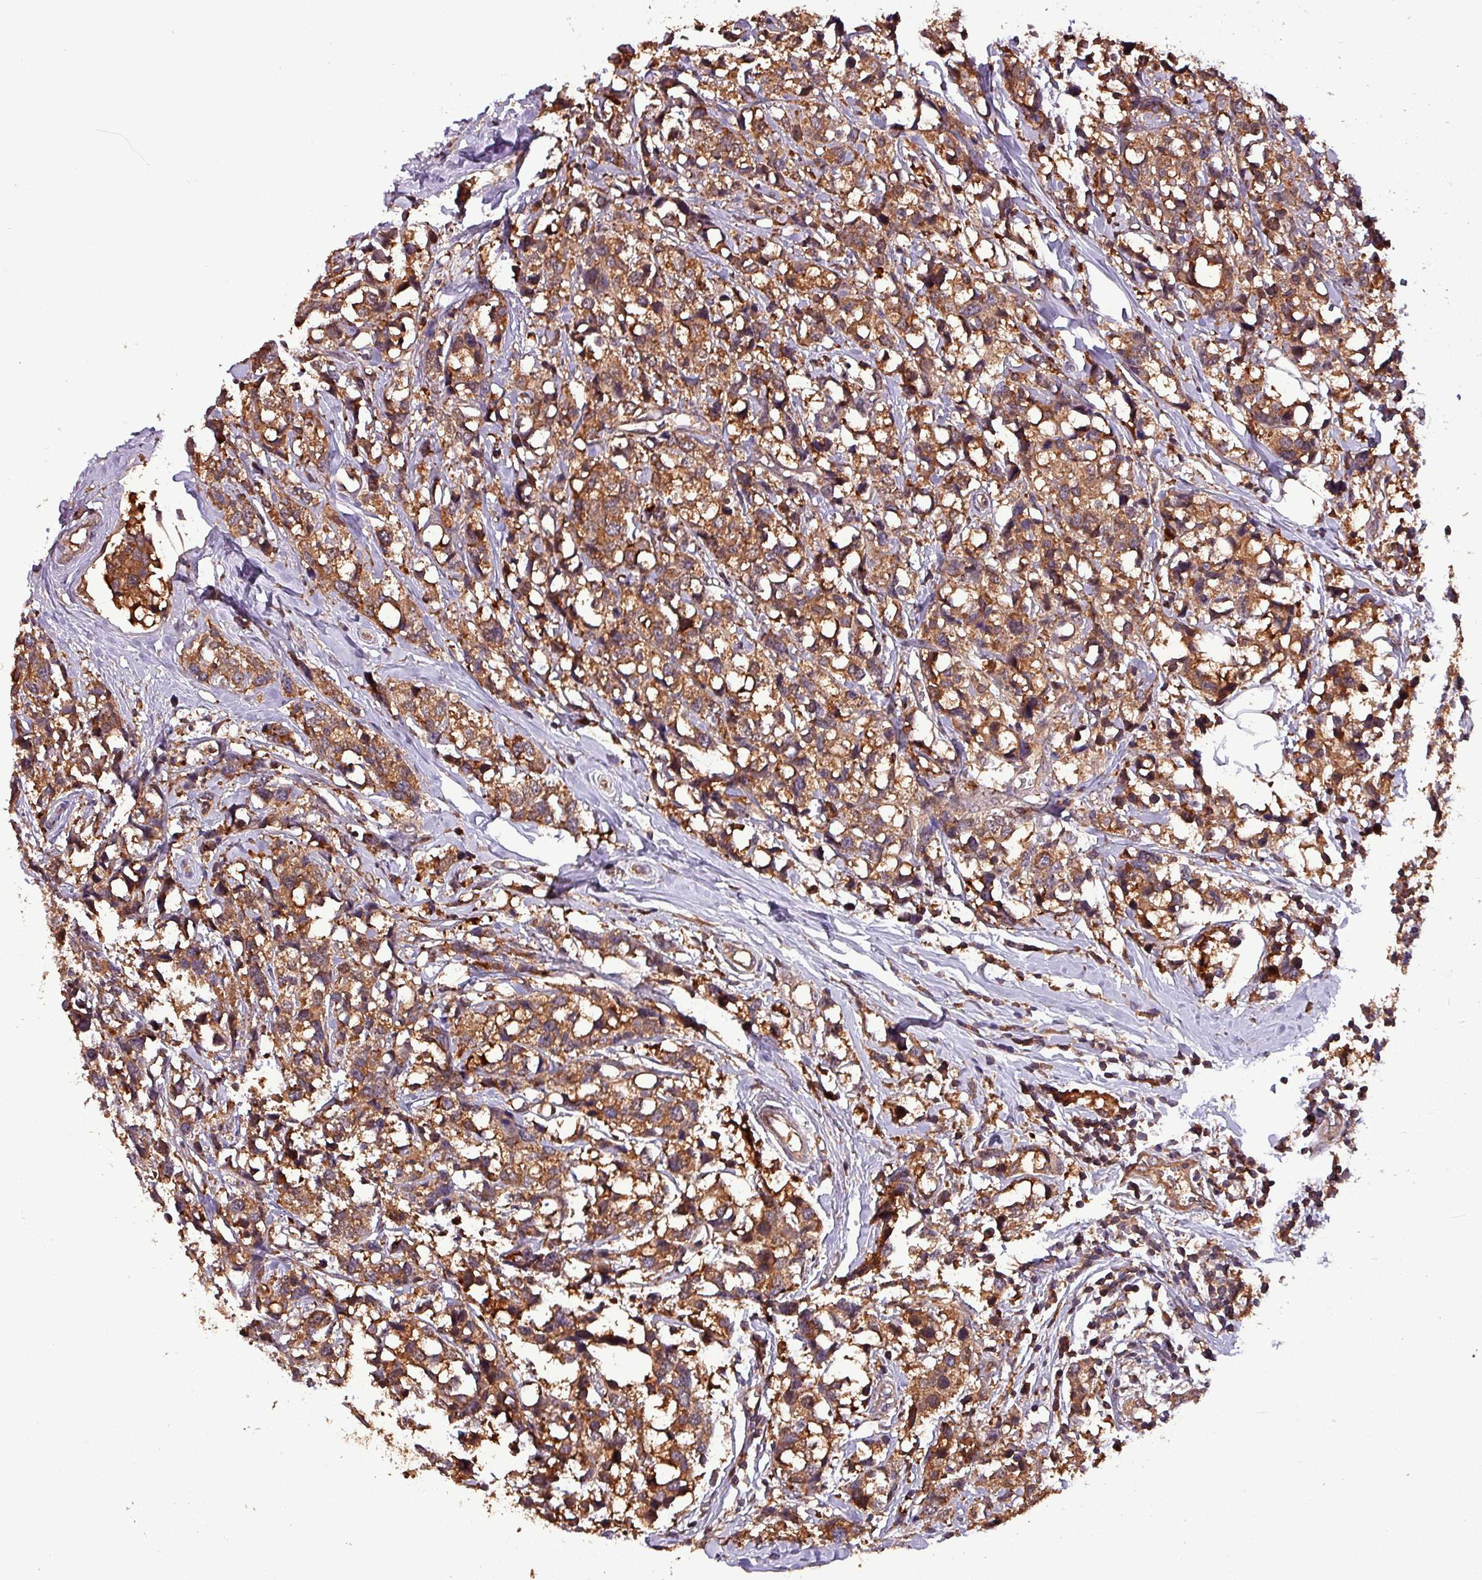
{"staining": {"intensity": "moderate", "quantity": ">75%", "location": "cytoplasmic/membranous"}, "tissue": "breast cancer", "cell_type": "Tumor cells", "image_type": "cancer", "snomed": [{"axis": "morphology", "description": "Lobular carcinoma"}, {"axis": "topography", "description": "Breast"}], "caption": "A brown stain labels moderate cytoplasmic/membranous positivity of a protein in breast lobular carcinoma tumor cells.", "gene": "PAFAH1B2", "patient": {"sex": "female", "age": 59}}